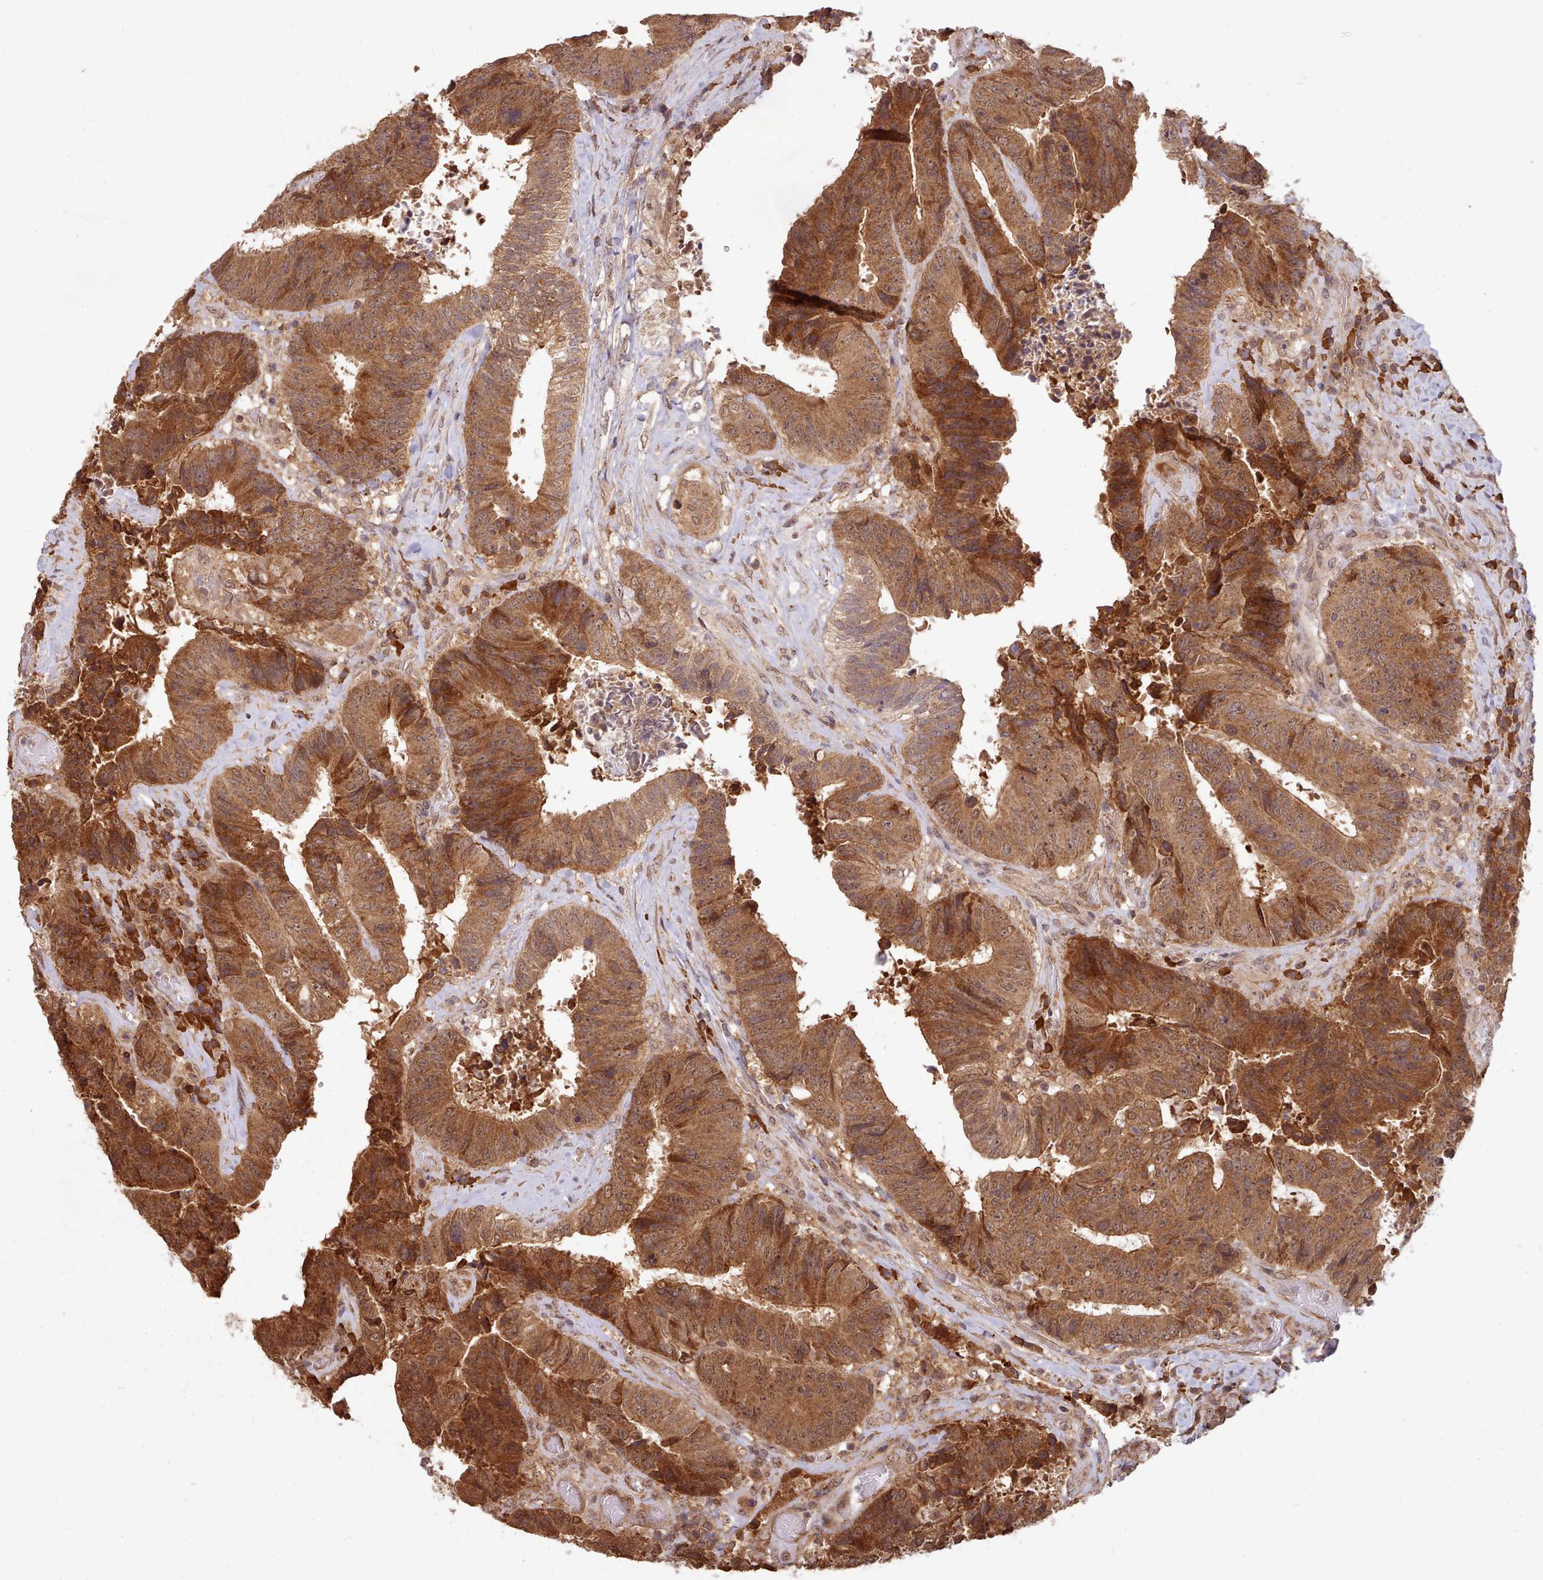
{"staining": {"intensity": "moderate", "quantity": ">75%", "location": "cytoplasmic/membranous,nuclear"}, "tissue": "colorectal cancer", "cell_type": "Tumor cells", "image_type": "cancer", "snomed": [{"axis": "morphology", "description": "Adenocarcinoma, NOS"}, {"axis": "topography", "description": "Rectum"}], "caption": "IHC (DAB) staining of human adenocarcinoma (colorectal) displays moderate cytoplasmic/membranous and nuclear protein positivity in about >75% of tumor cells. The protein is stained brown, and the nuclei are stained in blue (DAB (3,3'-diaminobenzidine) IHC with brightfield microscopy, high magnification).", "gene": "PIP4P1", "patient": {"sex": "male", "age": 72}}